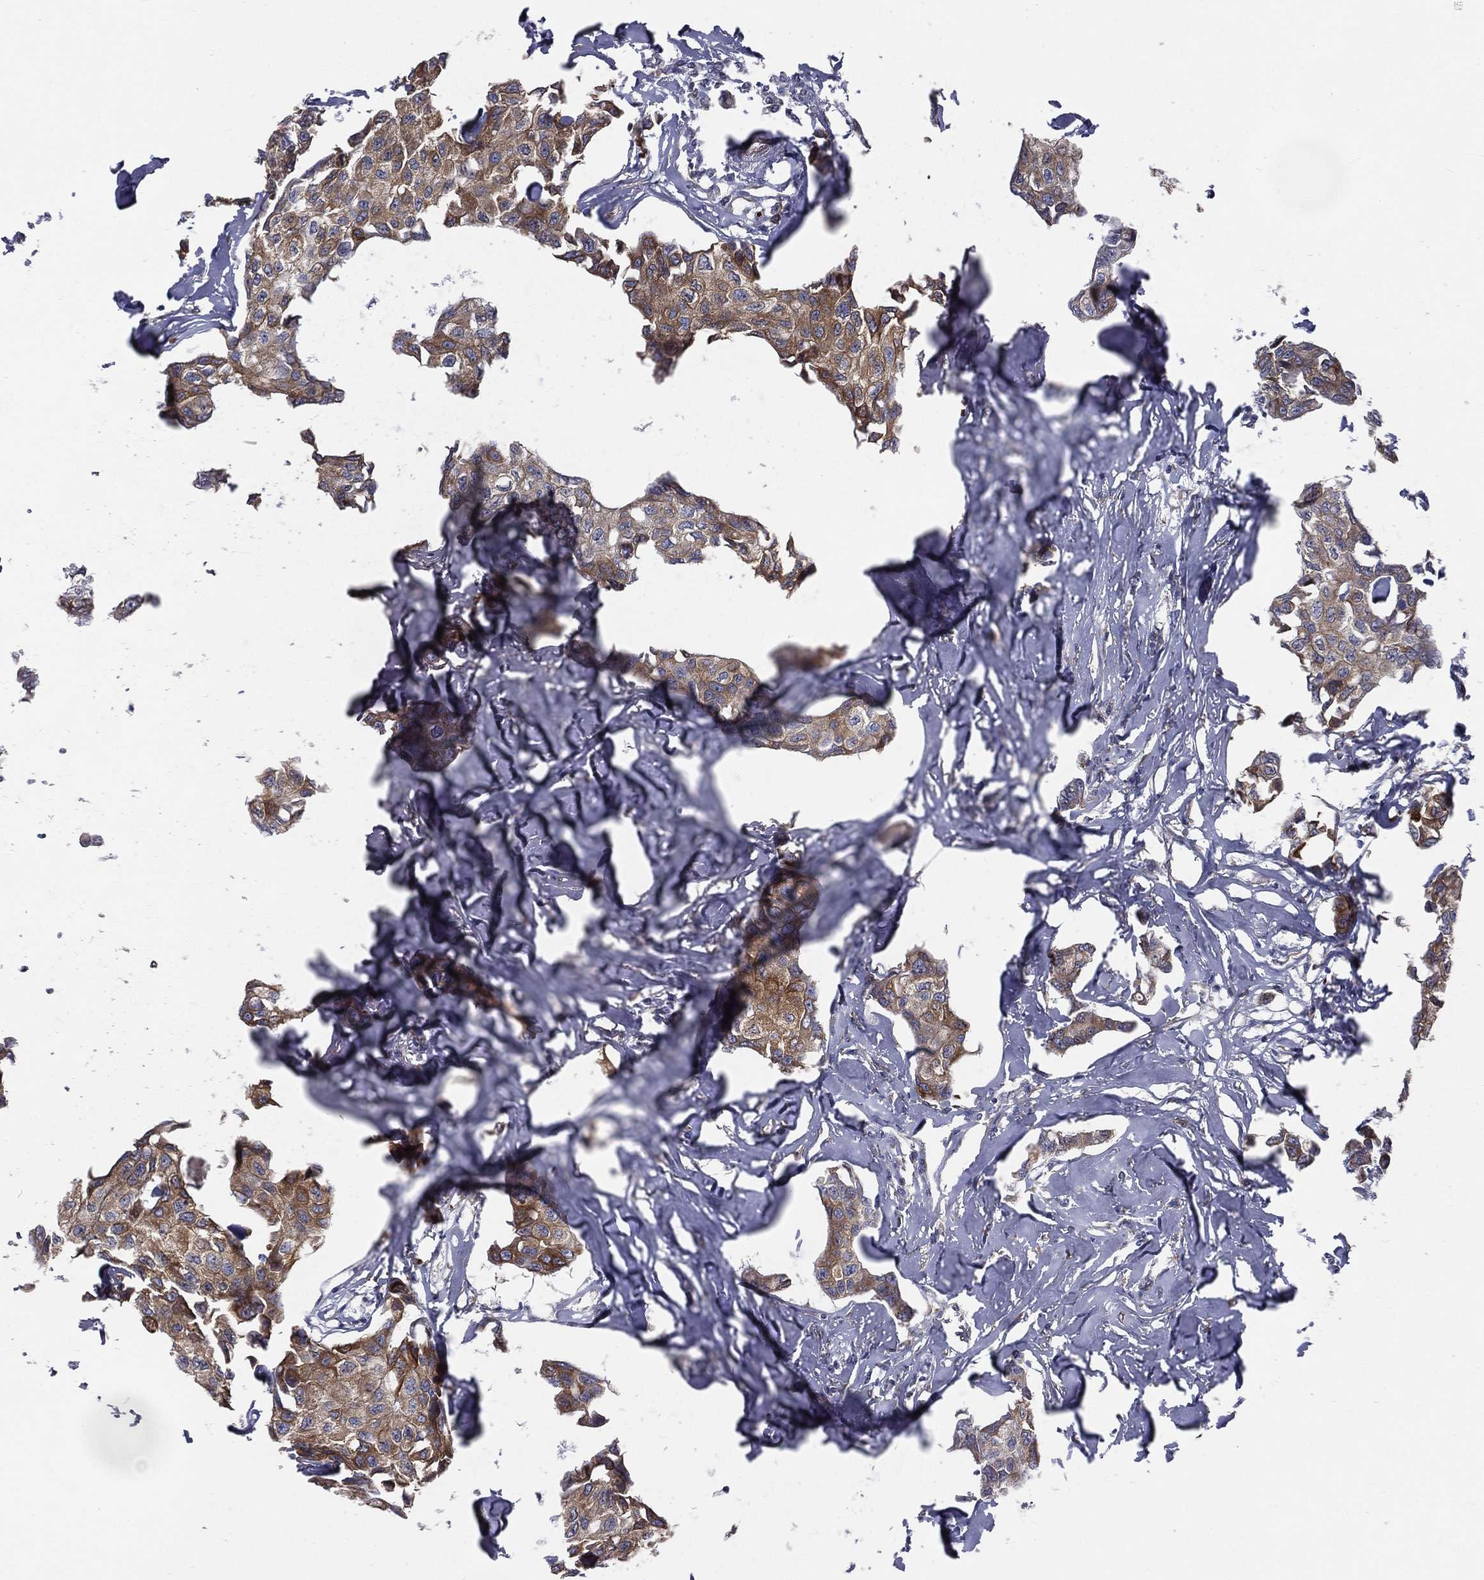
{"staining": {"intensity": "weak", "quantity": ">75%", "location": "cytoplasmic/membranous"}, "tissue": "breast cancer", "cell_type": "Tumor cells", "image_type": "cancer", "snomed": [{"axis": "morphology", "description": "Duct carcinoma"}, {"axis": "topography", "description": "Breast"}], "caption": "Protein staining demonstrates weak cytoplasmic/membranous expression in approximately >75% of tumor cells in infiltrating ductal carcinoma (breast).", "gene": "PGRMC1", "patient": {"sex": "female", "age": 80}}